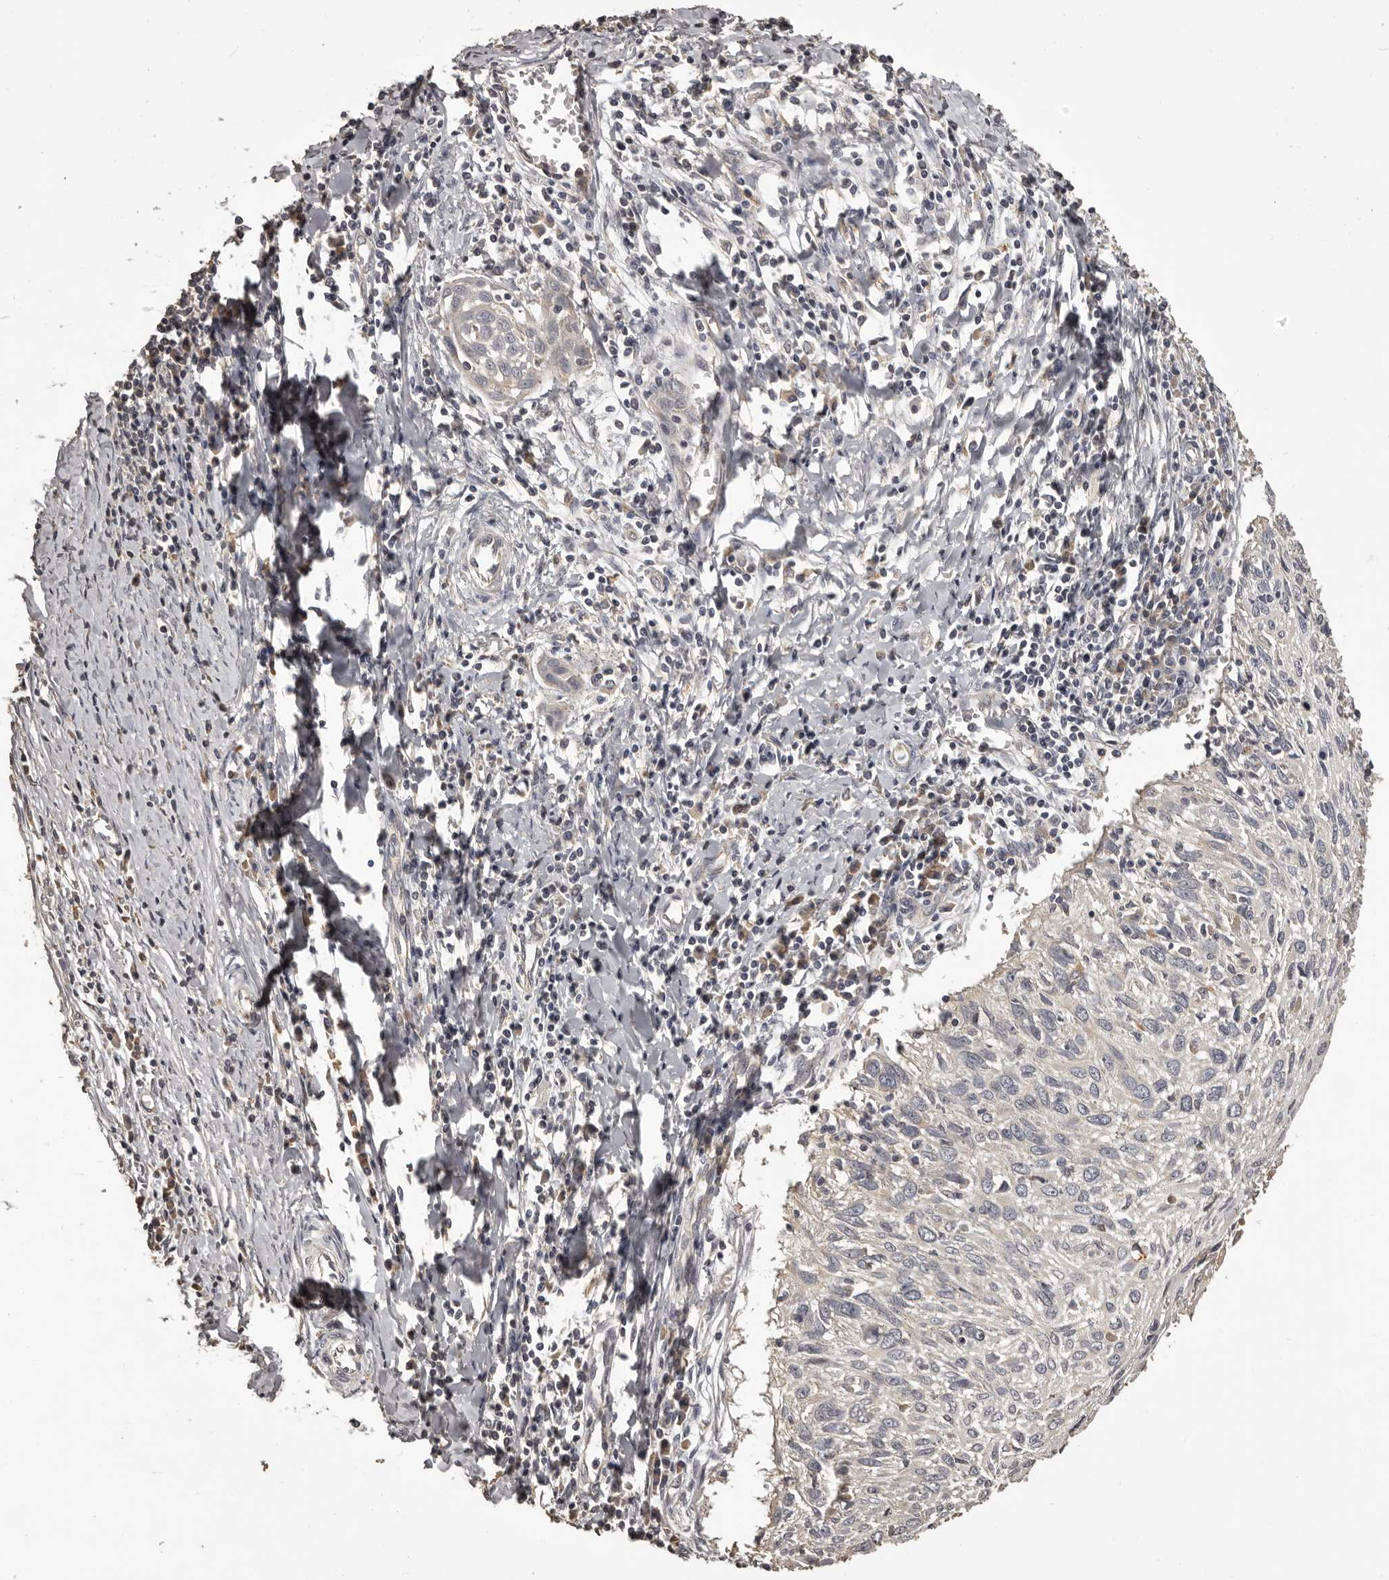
{"staining": {"intensity": "negative", "quantity": "none", "location": "none"}, "tissue": "cervical cancer", "cell_type": "Tumor cells", "image_type": "cancer", "snomed": [{"axis": "morphology", "description": "Squamous cell carcinoma, NOS"}, {"axis": "topography", "description": "Cervix"}], "caption": "Histopathology image shows no protein staining in tumor cells of cervical cancer tissue.", "gene": "MGAT5", "patient": {"sex": "female", "age": 51}}